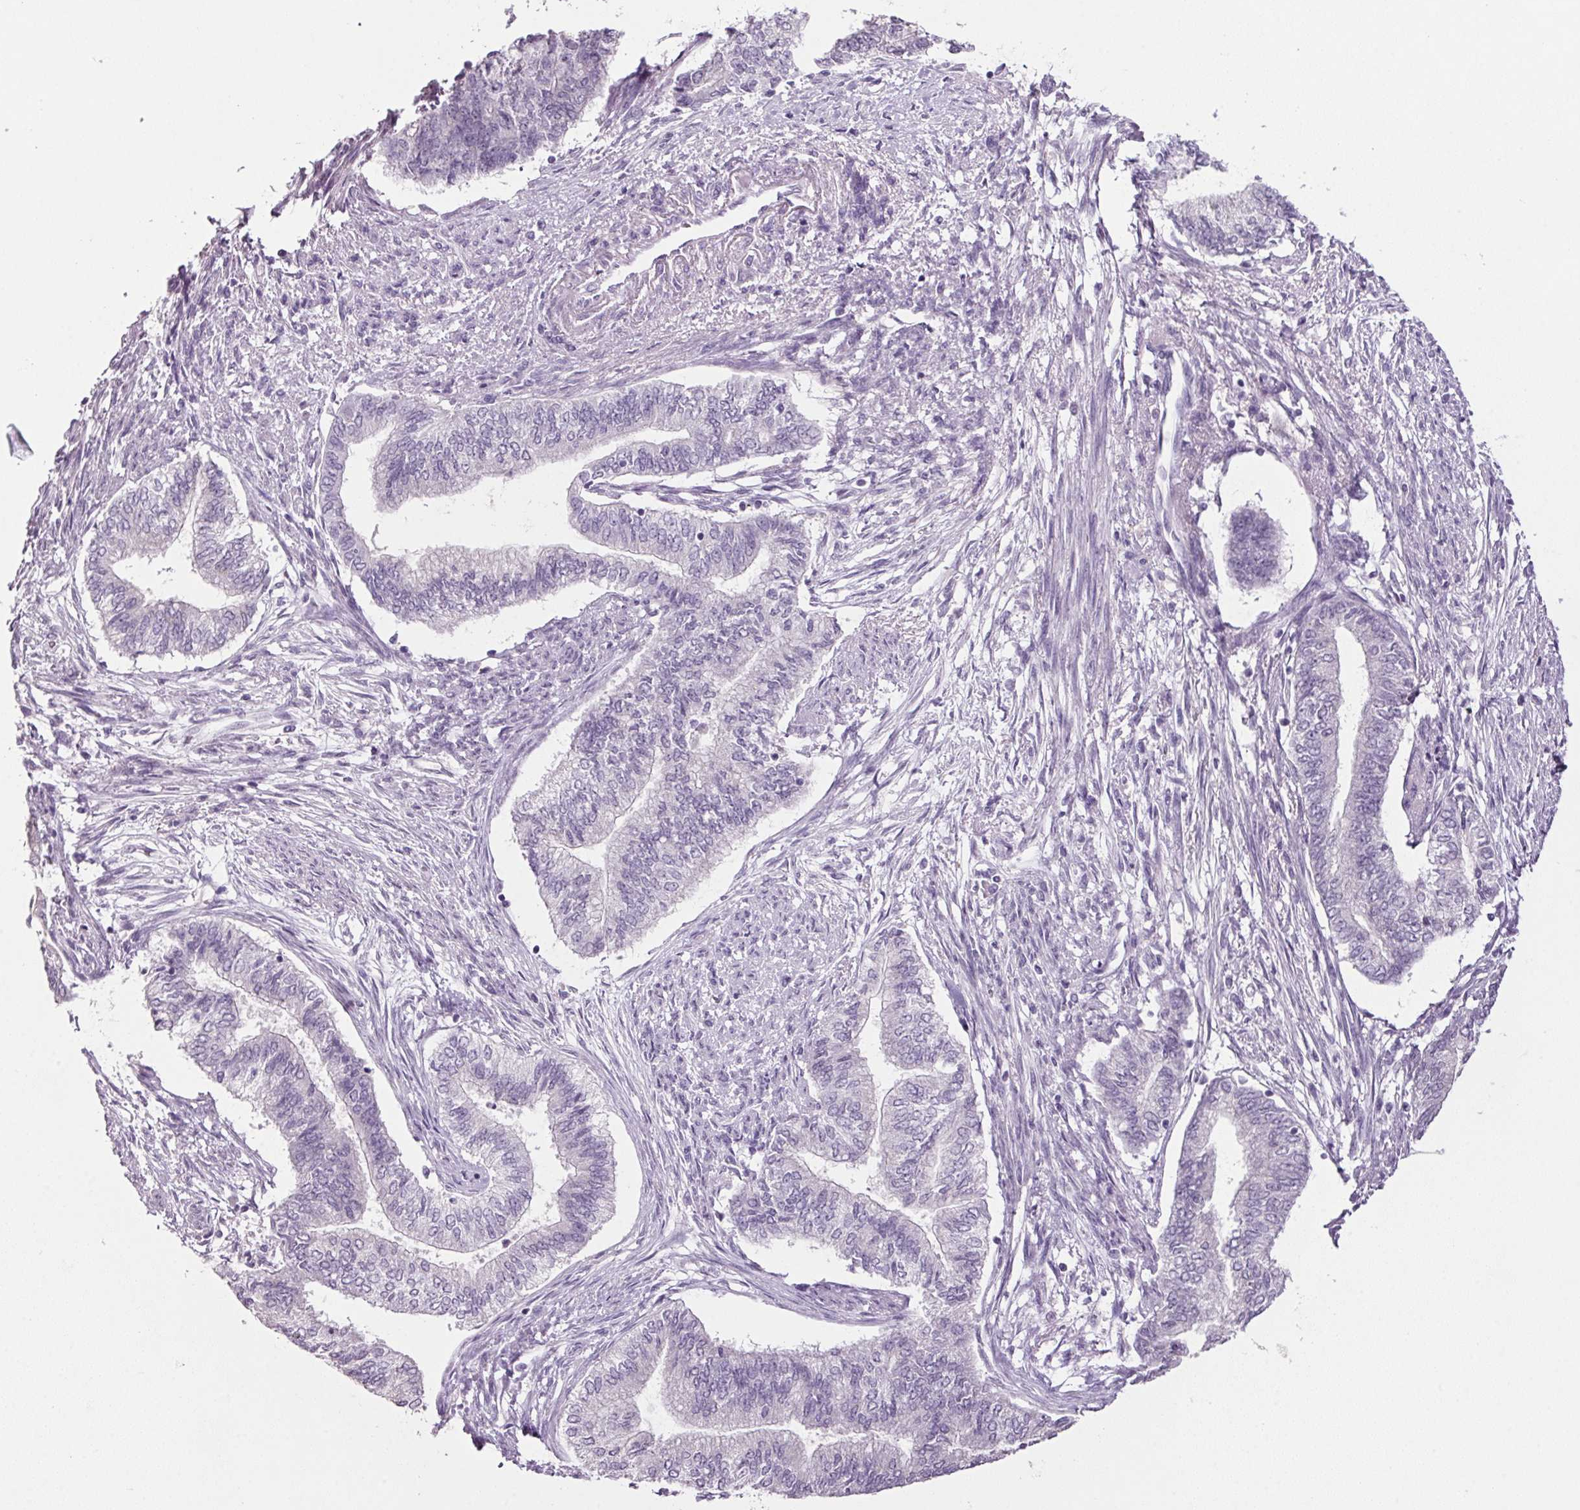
{"staining": {"intensity": "negative", "quantity": "none", "location": "none"}, "tissue": "endometrial cancer", "cell_type": "Tumor cells", "image_type": "cancer", "snomed": [{"axis": "morphology", "description": "Adenocarcinoma, NOS"}, {"axis": "topography", "description": "Endometrium"}], "caption": "Human endometrial cancer (adenocarcinoma) stained for a protein using immunohistochemistry (IHC) reveals no positivity in tumor cells.", "gene": "PPP1R1A", "patient": {"sex": "female", "age": 65}}